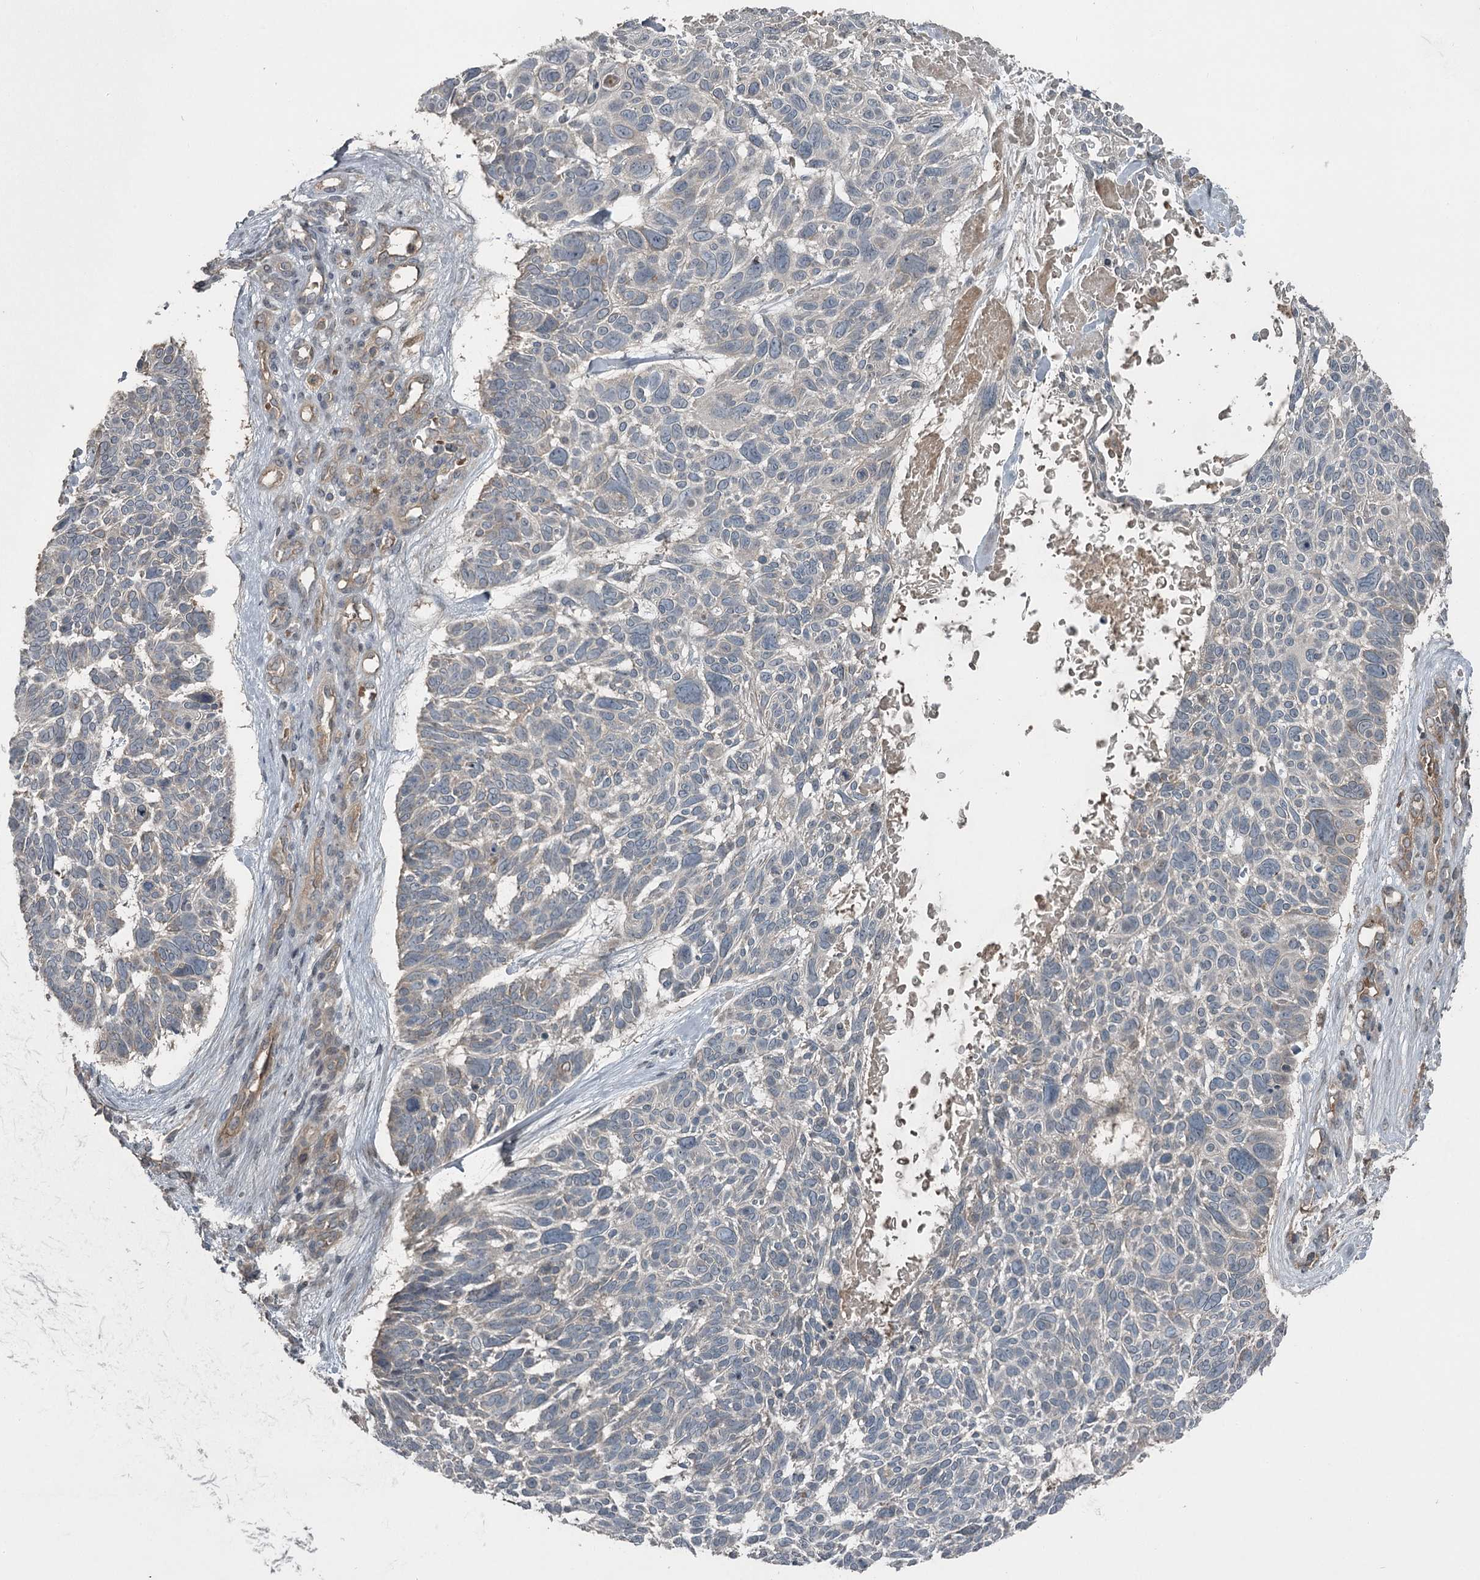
{"staining": {"intensity": "negative", "quantity": "none", "location": "none"}, "tissue": "skin cancer", "cell_type": "Tumor cells", "image_type": "cancer", "snomed": [{"axis": "morphology", "description": "Basal cell carcinoma"}, {"axis": "topography", "description": "Skin"}], "caption": "DAB immunohistochemical staining of human skin basal cell carcinoma displays no significant staining in tumor cells. (Brightfield microscopy of DAB IHC at high magnification).", "gene": "SLC39A8", "patient": {"sex": "male", "age": 88}}